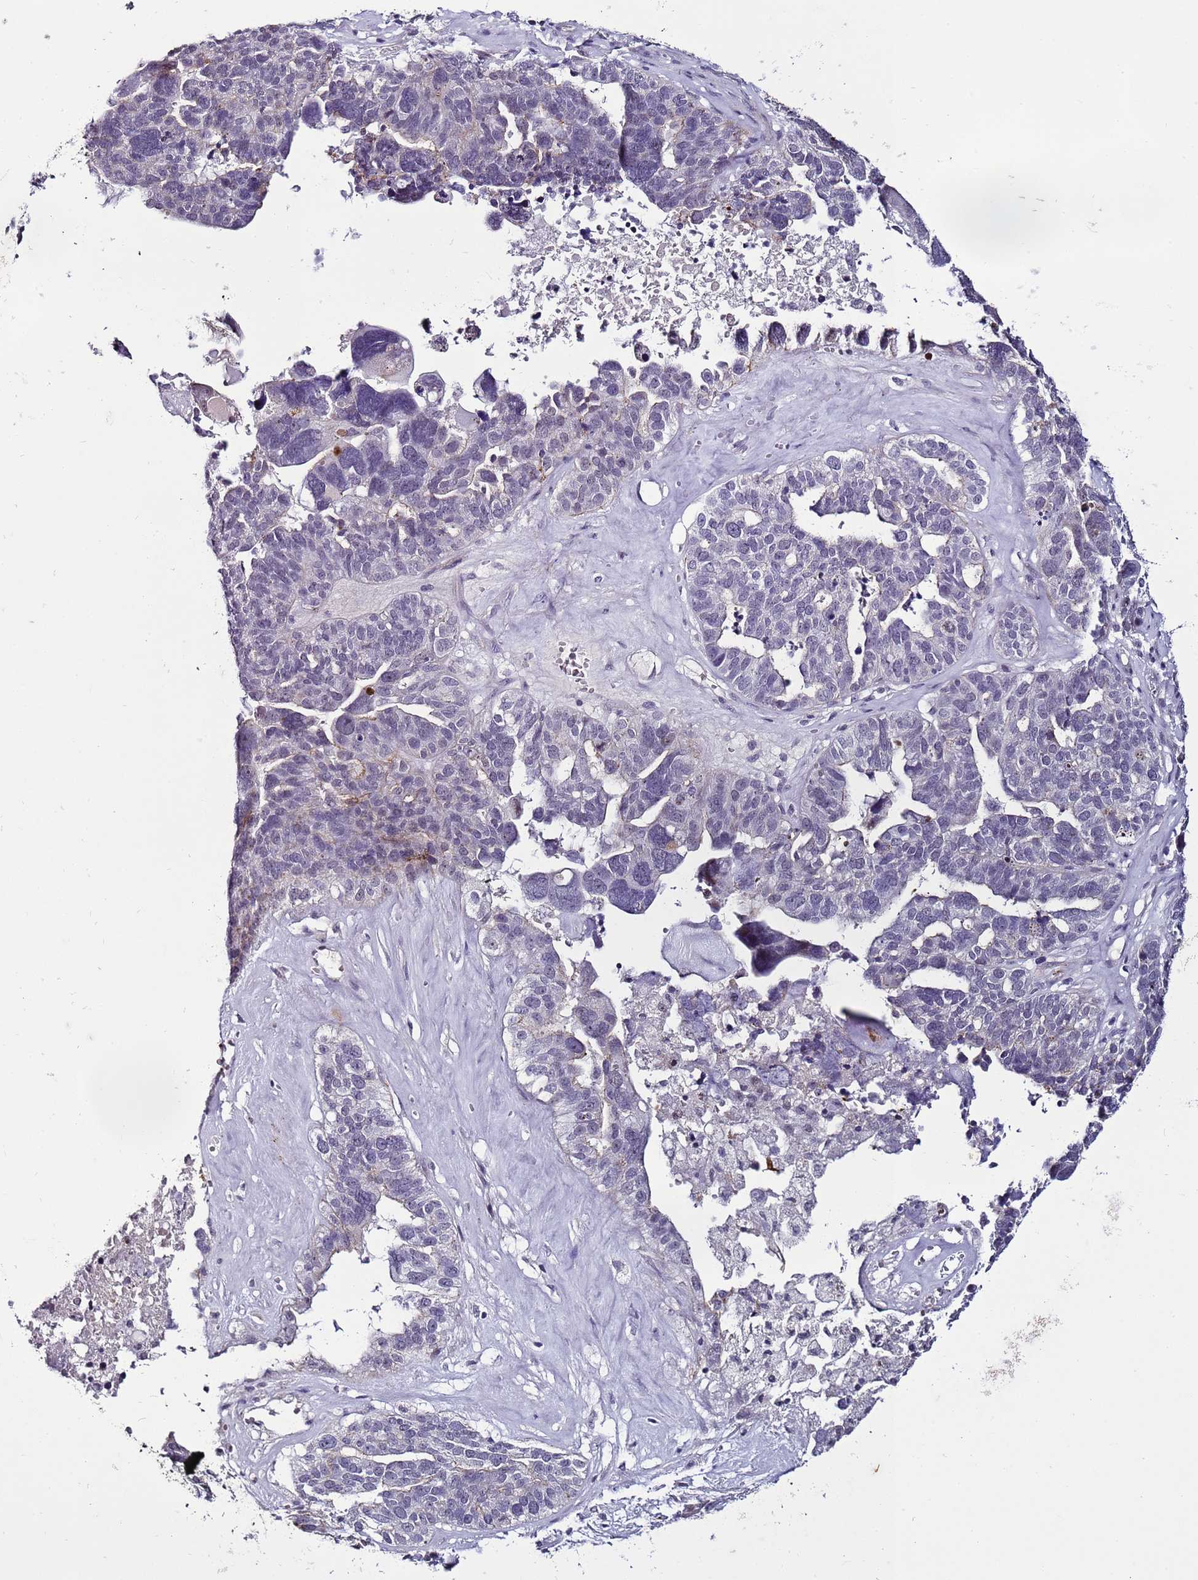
{"staining": {"intensity": "negative", "quantity": "none", "location": "none"}, "tissue": "ovarian cancer", "cell_type": "Tumor cells", "image_type": "cancer", "snomed": [{"axis": "morphology", "description": "Cystadenocarcinoma, serous, NOS"}, {"axis": "topography", "description": "Ovary"}], "caption": "DAB (3,3'-diaminobenzidine) immunohistochemical staining of human ovarian cancer (serous cystadenocarcinoma) demonstrates no significant expression in tumor cells.", "gene": "PSMA7", "patient": {"sex": "female", "age": 59}}